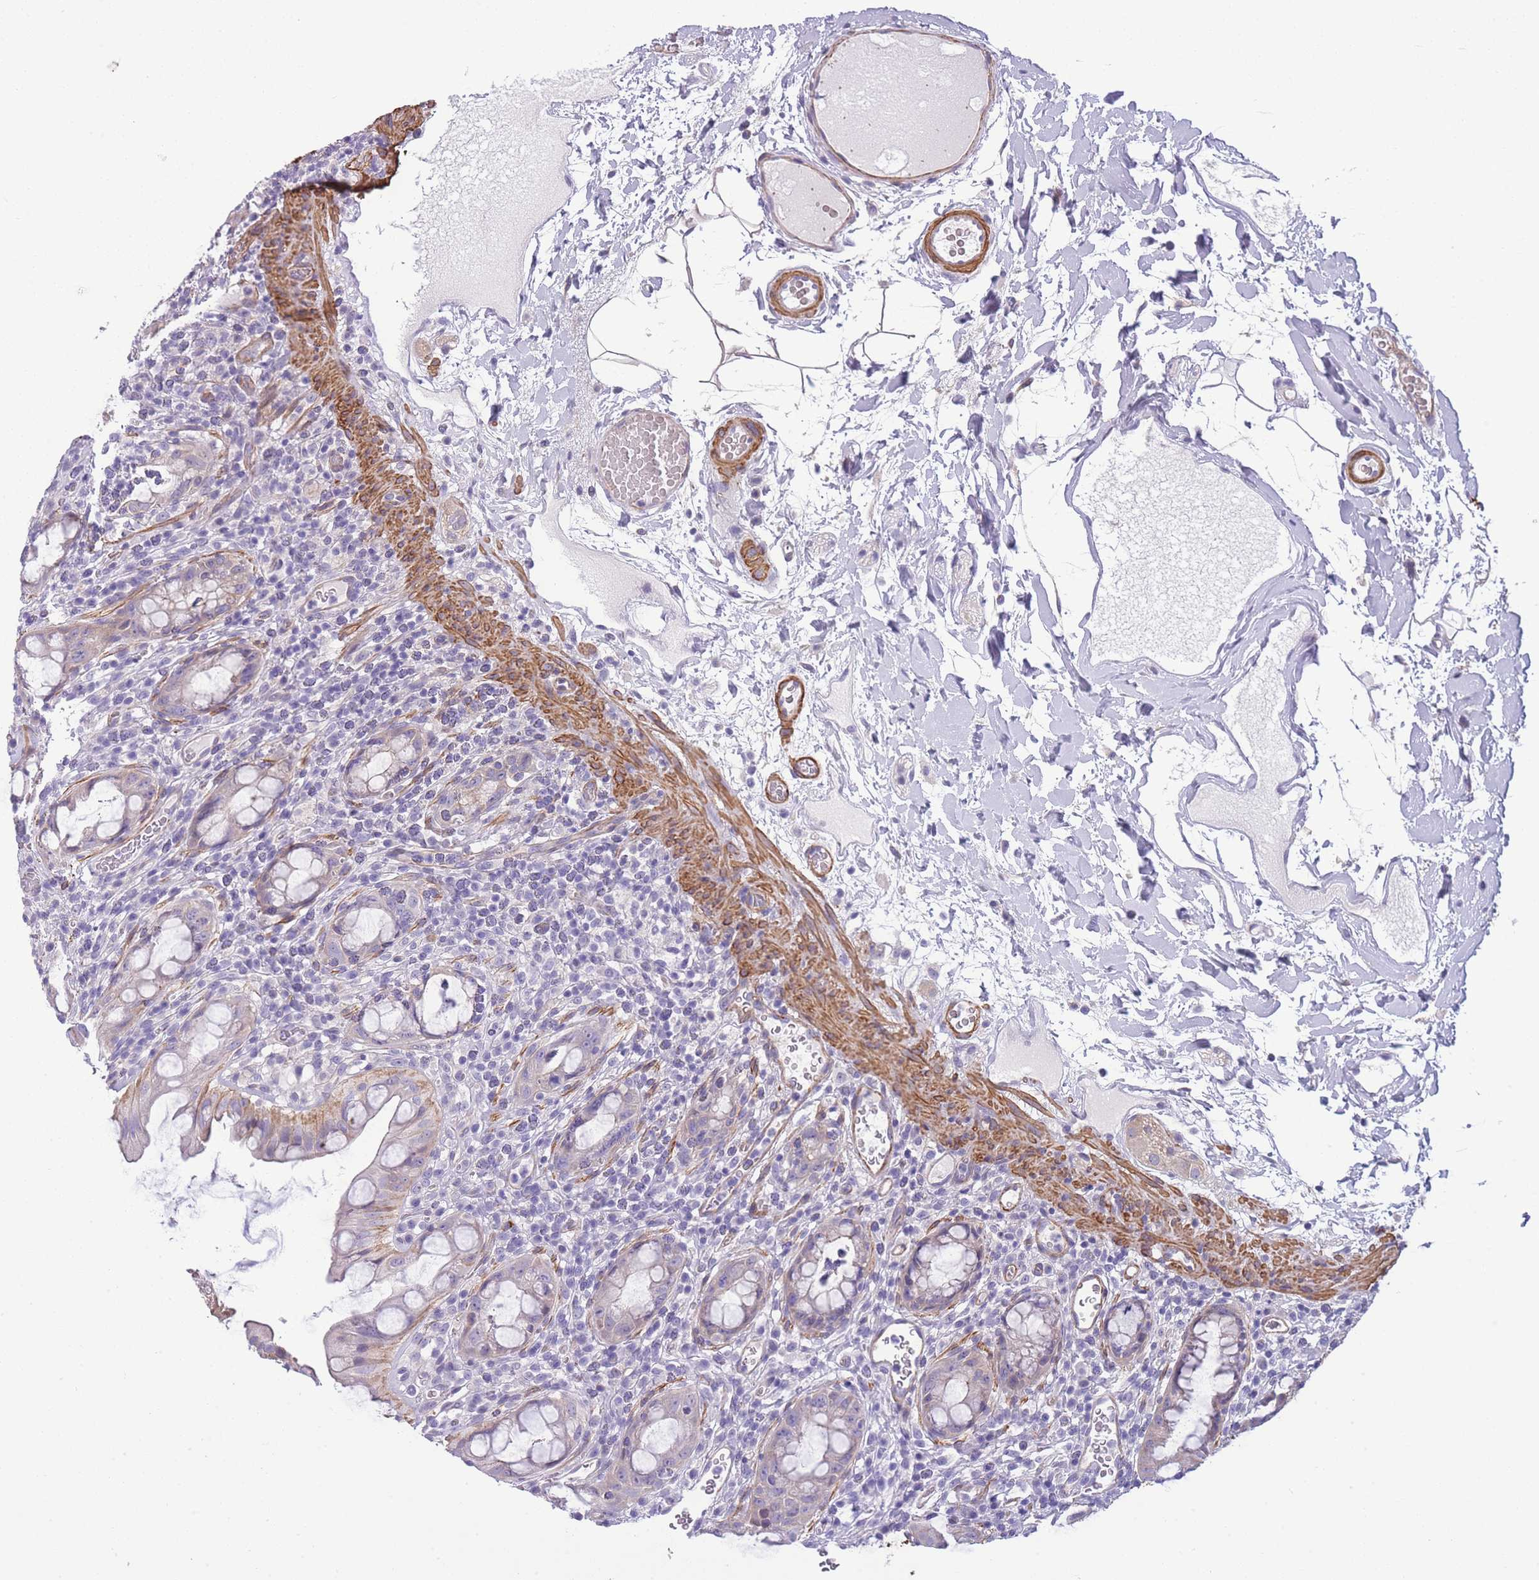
{"staining": {"intensity": "moderate", "quantity": "<25%", "location": "cytoplasmic/membranous"}, "tissue": "rectum", "cell_type": "Glandular cells", "image_type": "normal", "snomed": [{"axis": "morphology", "description": "Normal tissue, NOS"}, {"axis": "topography", "description": "Rectum"}], "caption": "High-magnification brightfield microscopy of unremarkable rectum stained with DAB (3,3'-diaminobenzidine) (brown) and counterstained with hematoxylin (blue). glandular cells exhibit moderate cytoplasmic/membranous positivity is present in about<25% of cells. The protein is shown in brown color, while the nuclei are stained blue.", "gene": "FAM124A", "patient": {"sex": "female", "age": 57}}